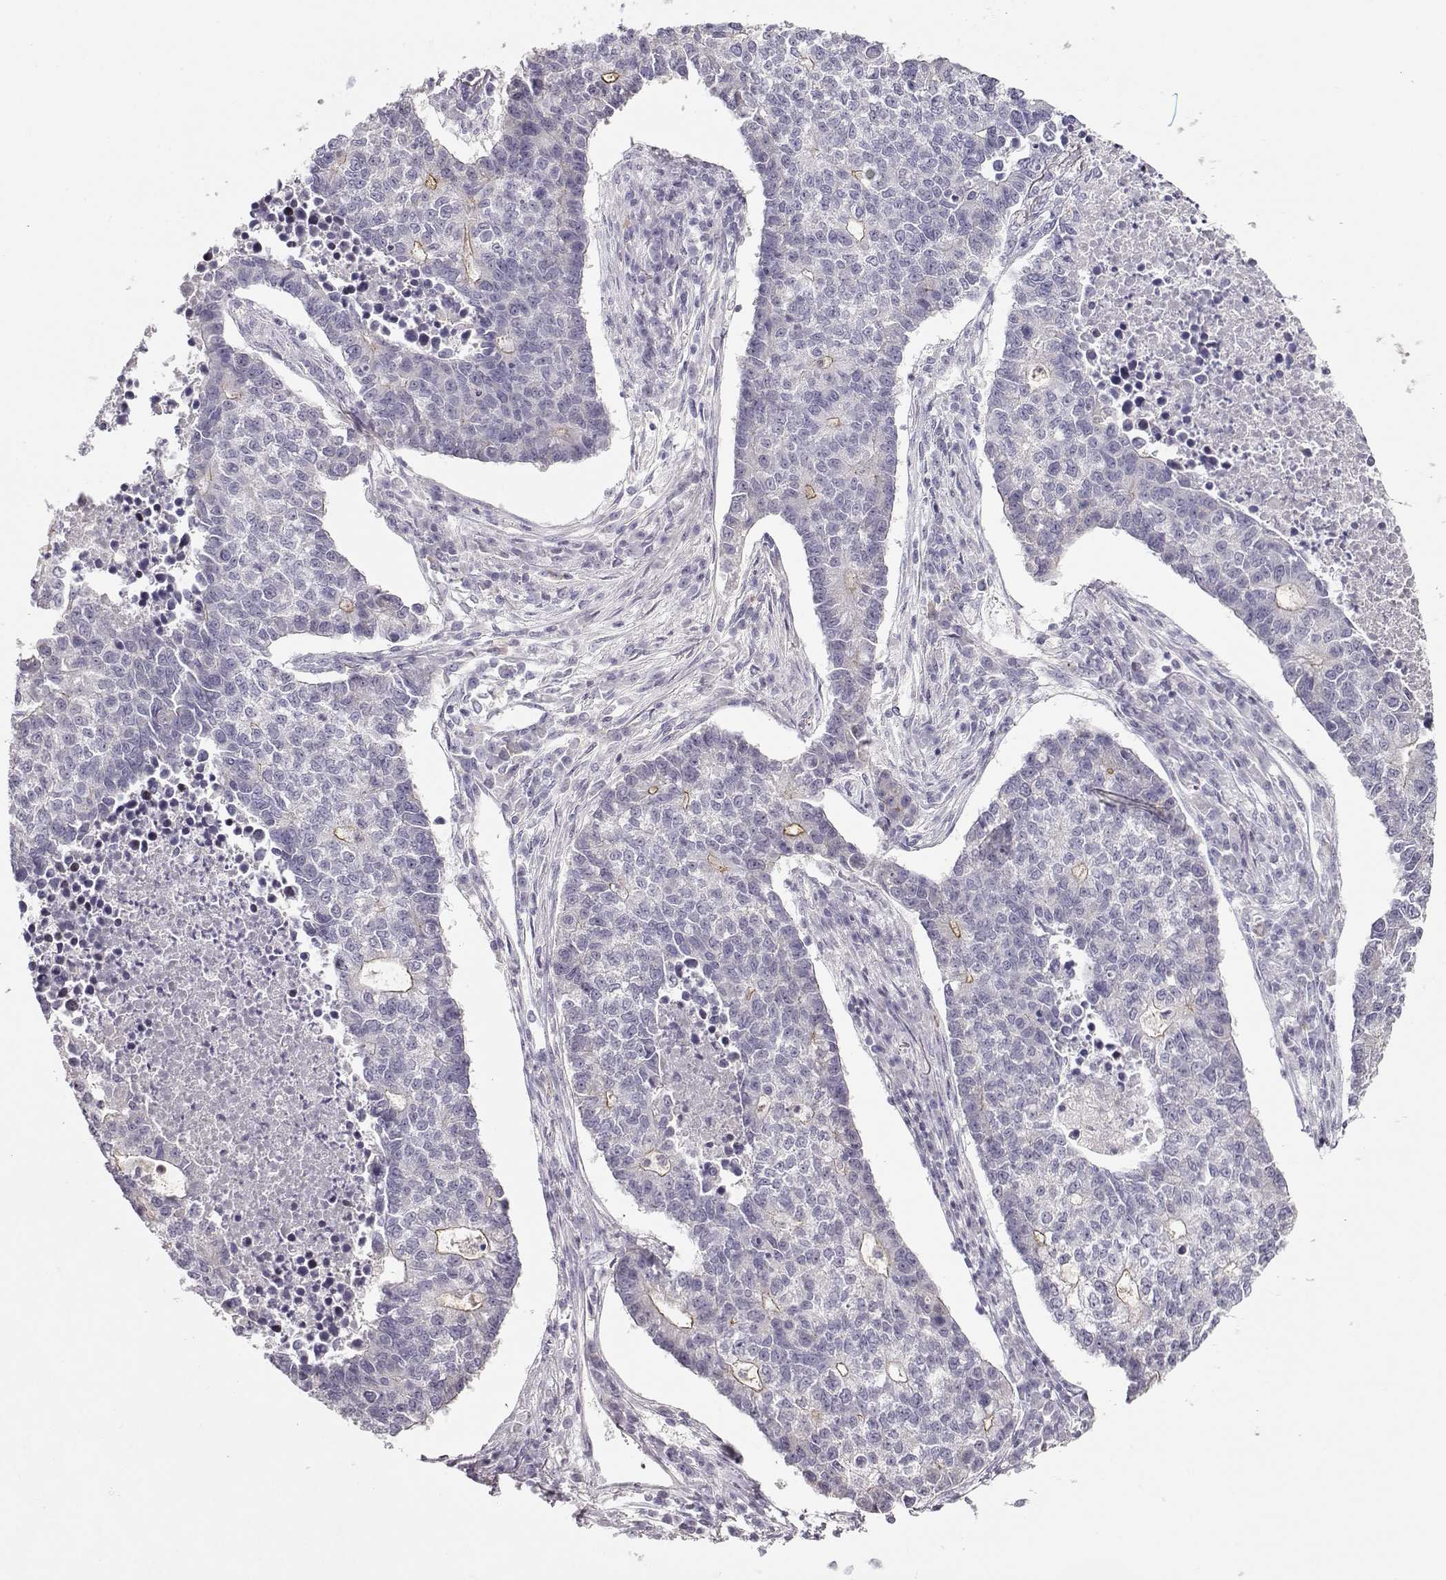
{"staining": {"intensity": "moderate", "quantity": "<25%", "location": "cytoplasmic/membranous"}, "tissue": "lung cancer", "cell_type": "Tumor cells", "image_type": "cancer", "snomed": [{"axis": "morphology", "description": "Adenocarcinoma, NOS"}, {"axis": "topography", "description": "Lung"}], "caption": "Moderate cytoplasmic/membranous positivity for a protein is seen in approximately <25% of tumor cells of lung cancer using immunohistochemistry (IHC).", "gene": "CRX", "patient": {"sex": "male", "age": 57}}